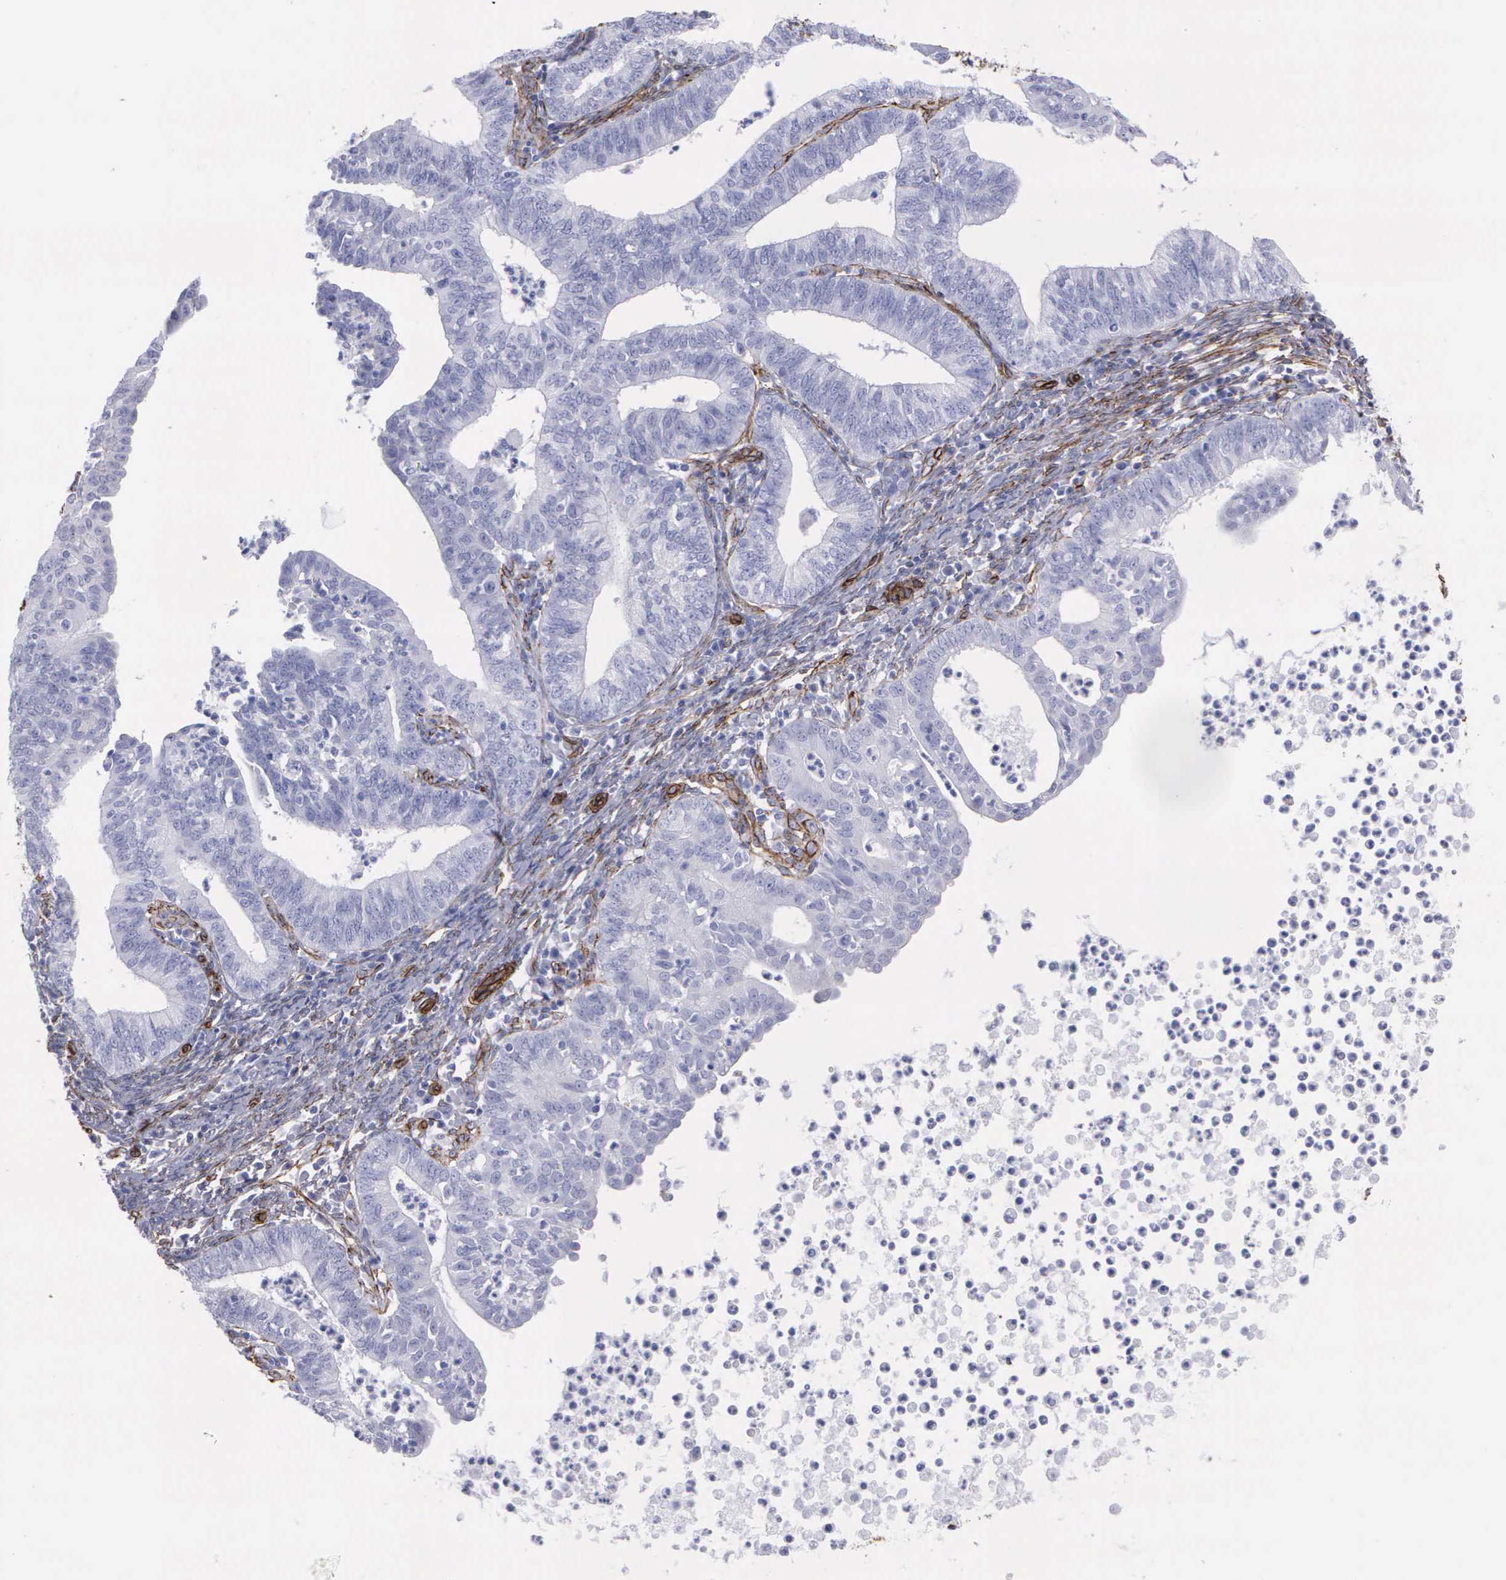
{"staining": {"intensity": "negative", "quantity": "none", "location": "none"}, "tissue": "endometrial cancer", "cell_type": "Tumor cells", "image_type": "cancer", "snomed": [{"axis": "morphology", "description": "Adenocarcinoma, NOS"}, {"axis": "topography", "description": "Endometrium"}], "caption": "Immunohistochemistry (IHC) photomicrograph of endometrial adenocarcinoma stained for a protein (brown), which reveals no staining in tumor cells. The staining was performed using DAB to visualize the protein expression in brown, while the nuclei were stained in blue with hematoxylin (Magnification: 20x).", "gene": "MAGEB10", "patient": {"sex": "female", "age": 66}}